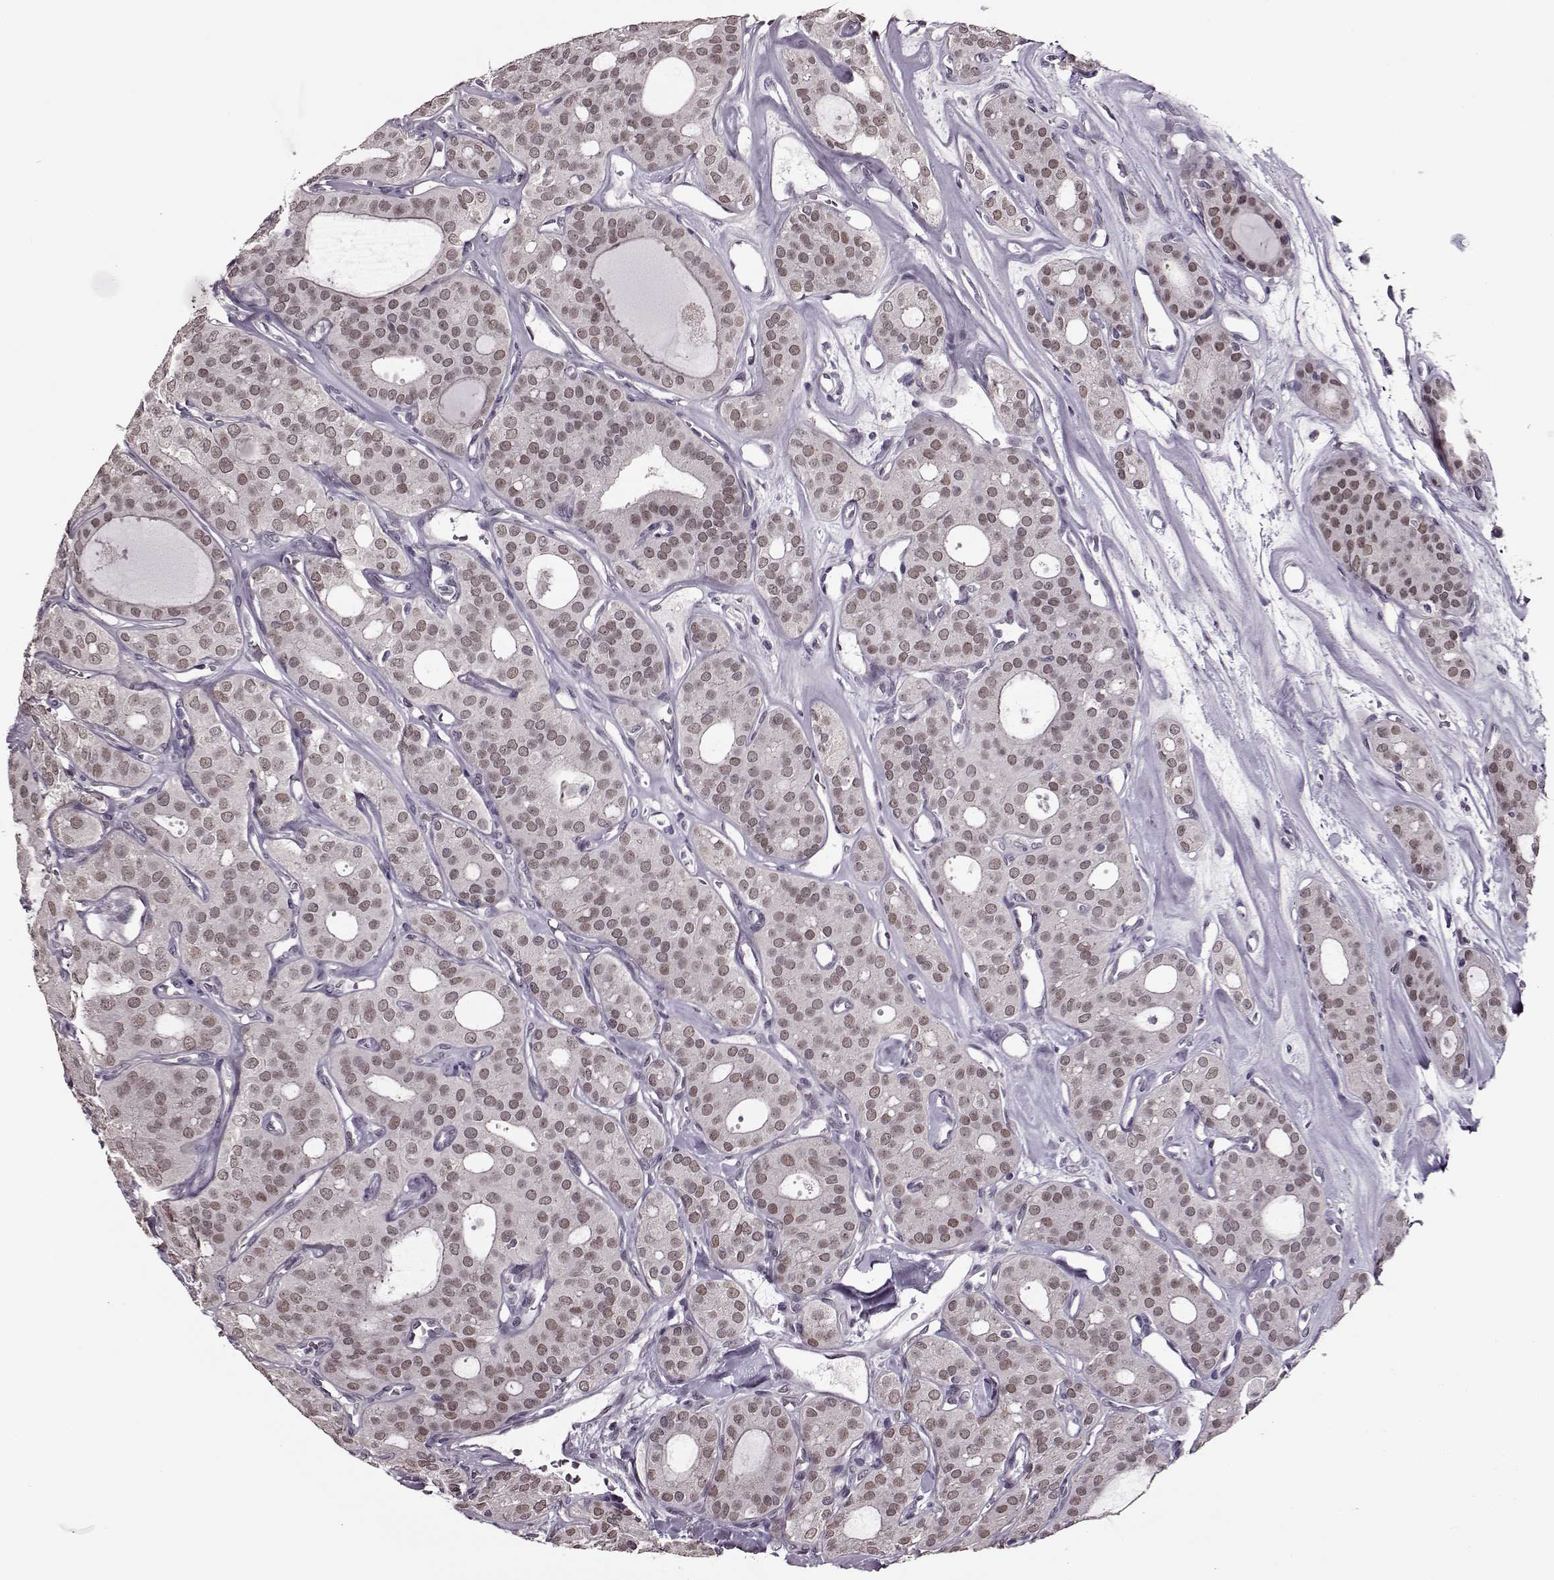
{"staining": {"intensity": "weak", "quantity": "<25%", "location": "nuclear"}, "tissue": "thyroid cancer", "cell_type": "Tumor cells", "image_type": "cancer", "snomed": [{"axis": "morphology", "description": "Follicular adenoma carcinoma, NOS"}, {"axis": "topography", "description": "Thyroid gland"}], "caption": "DAB immunohistochemical staining of thyroid cancer exhibits no significant expression in tumor cells. (Brightfield microscopy of DAB immunohistochemistry at high magnification).", "gene": "STX1B", "patient": {"sex": "male", "age": 75}}